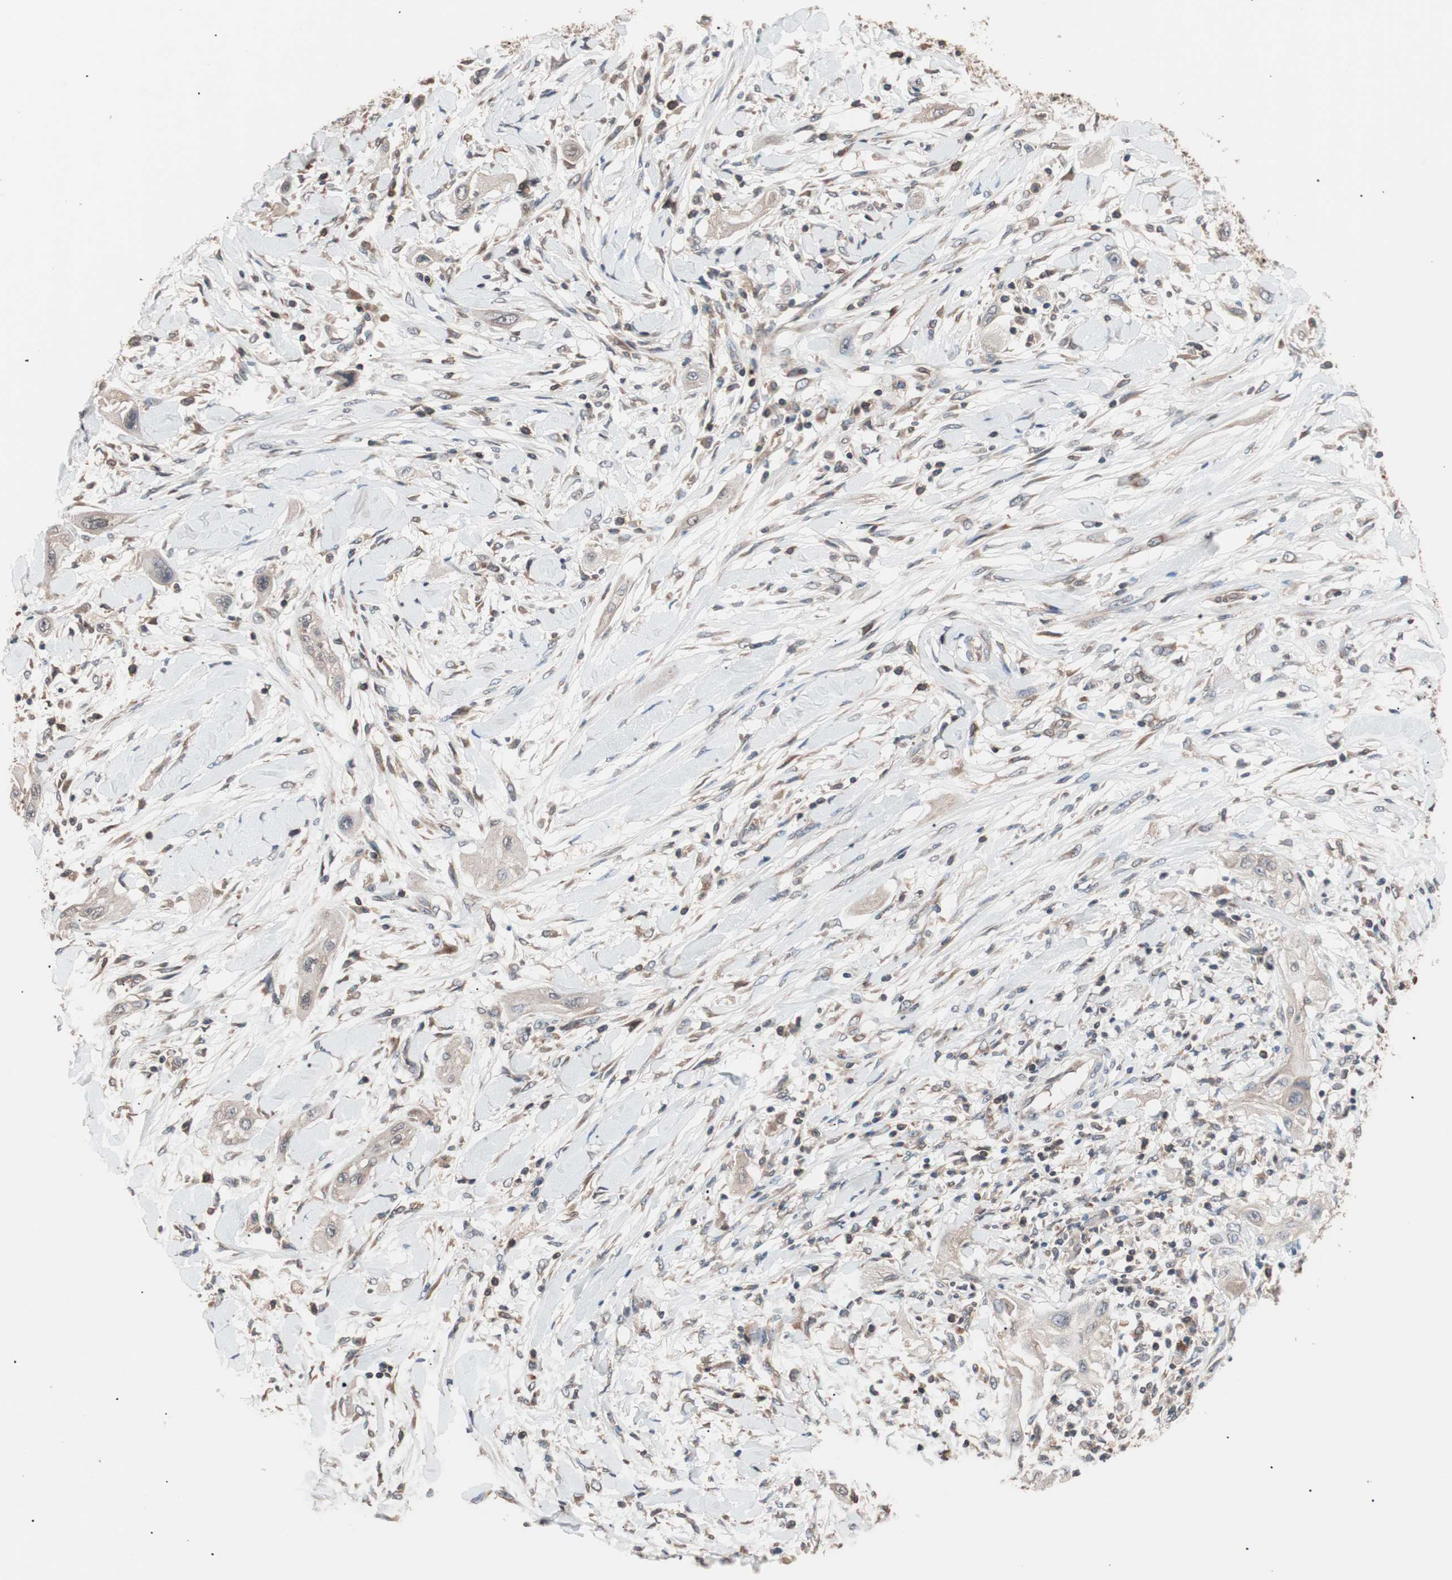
{"staining": {"intensity": "weak", "quantity": "25%-75%", "location": "cytoplasmic/membranous"}, "tissue": "lung cancer", "cell_type": "Tumor cells", "image_type": "cancer", "snomed": [{"axis": "morphology", "description": "Squamous cell carcinoma, NOS"}, {"axis": "topography", "description": "Lung"}], "caption": "Brown immunohistochemical staining in lung cancer (squamous cell carcinoma) exhibits weak cytoplasmic/membranous positivity in about 25%-75% of tumor cells.", "gene": "GLYCTK", "patient": {"sex": "female", "age": 47}}